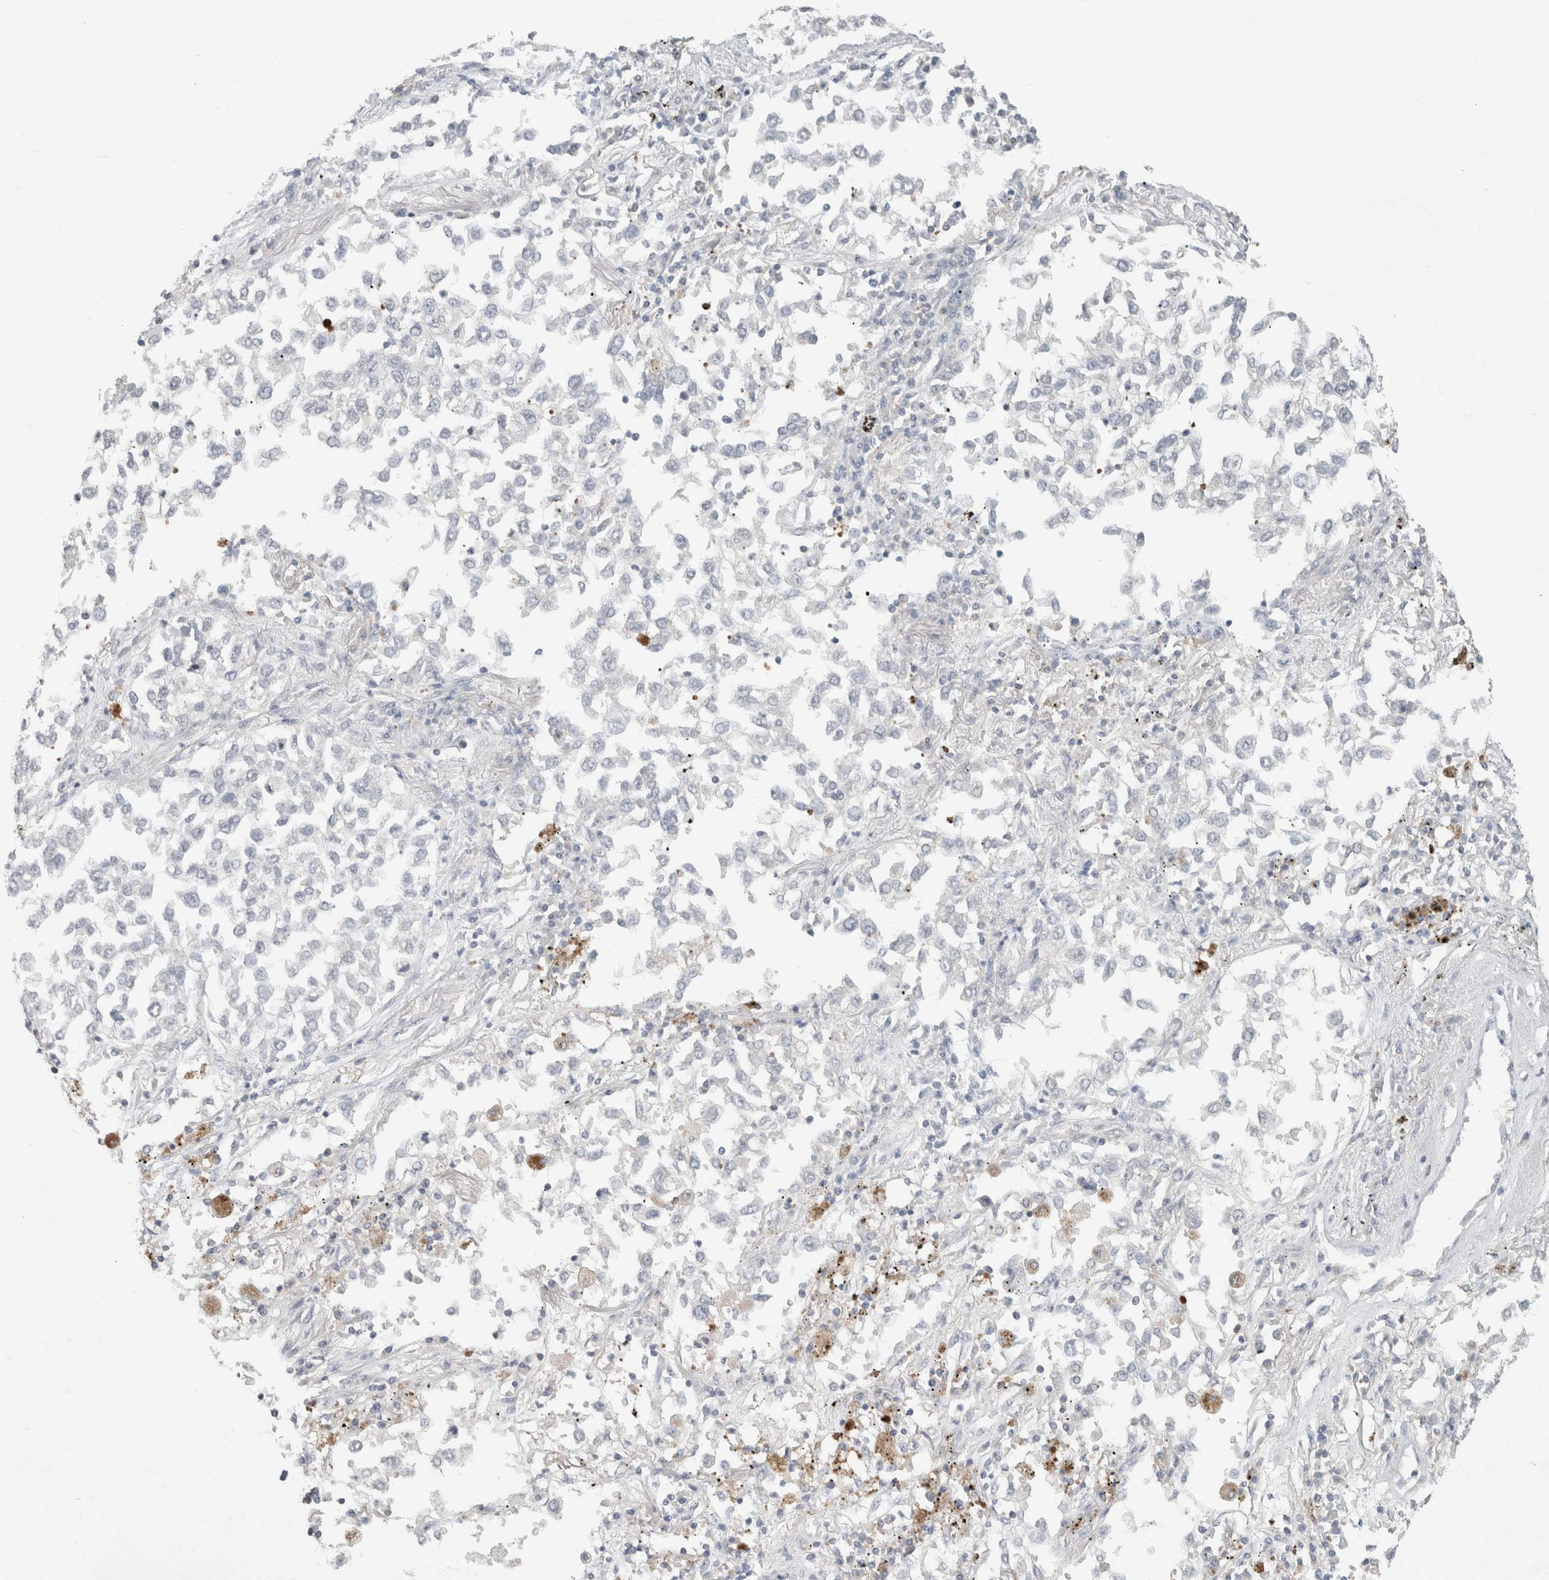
{"staining": {"intensity": "negative", "quantity": "none", "location": "none"}, "tissue": "lung cancer", "cell_type": "Tumor cells", "image_type": "cancer", "snomed": [{"axis": "morphology", "description": "Inflammation, NOS"}, {"axis": "morphology", "description": "Adenocarcinoma, NOS"}, {"axis": "topography", "description": "Lung"}], "caption": "This is an immunohistochemistry micrograph of human lung cancer. There is no staining in tumor cells.", "gene": "RASAL2", "patient": {"sex": "male", "age": 63}}